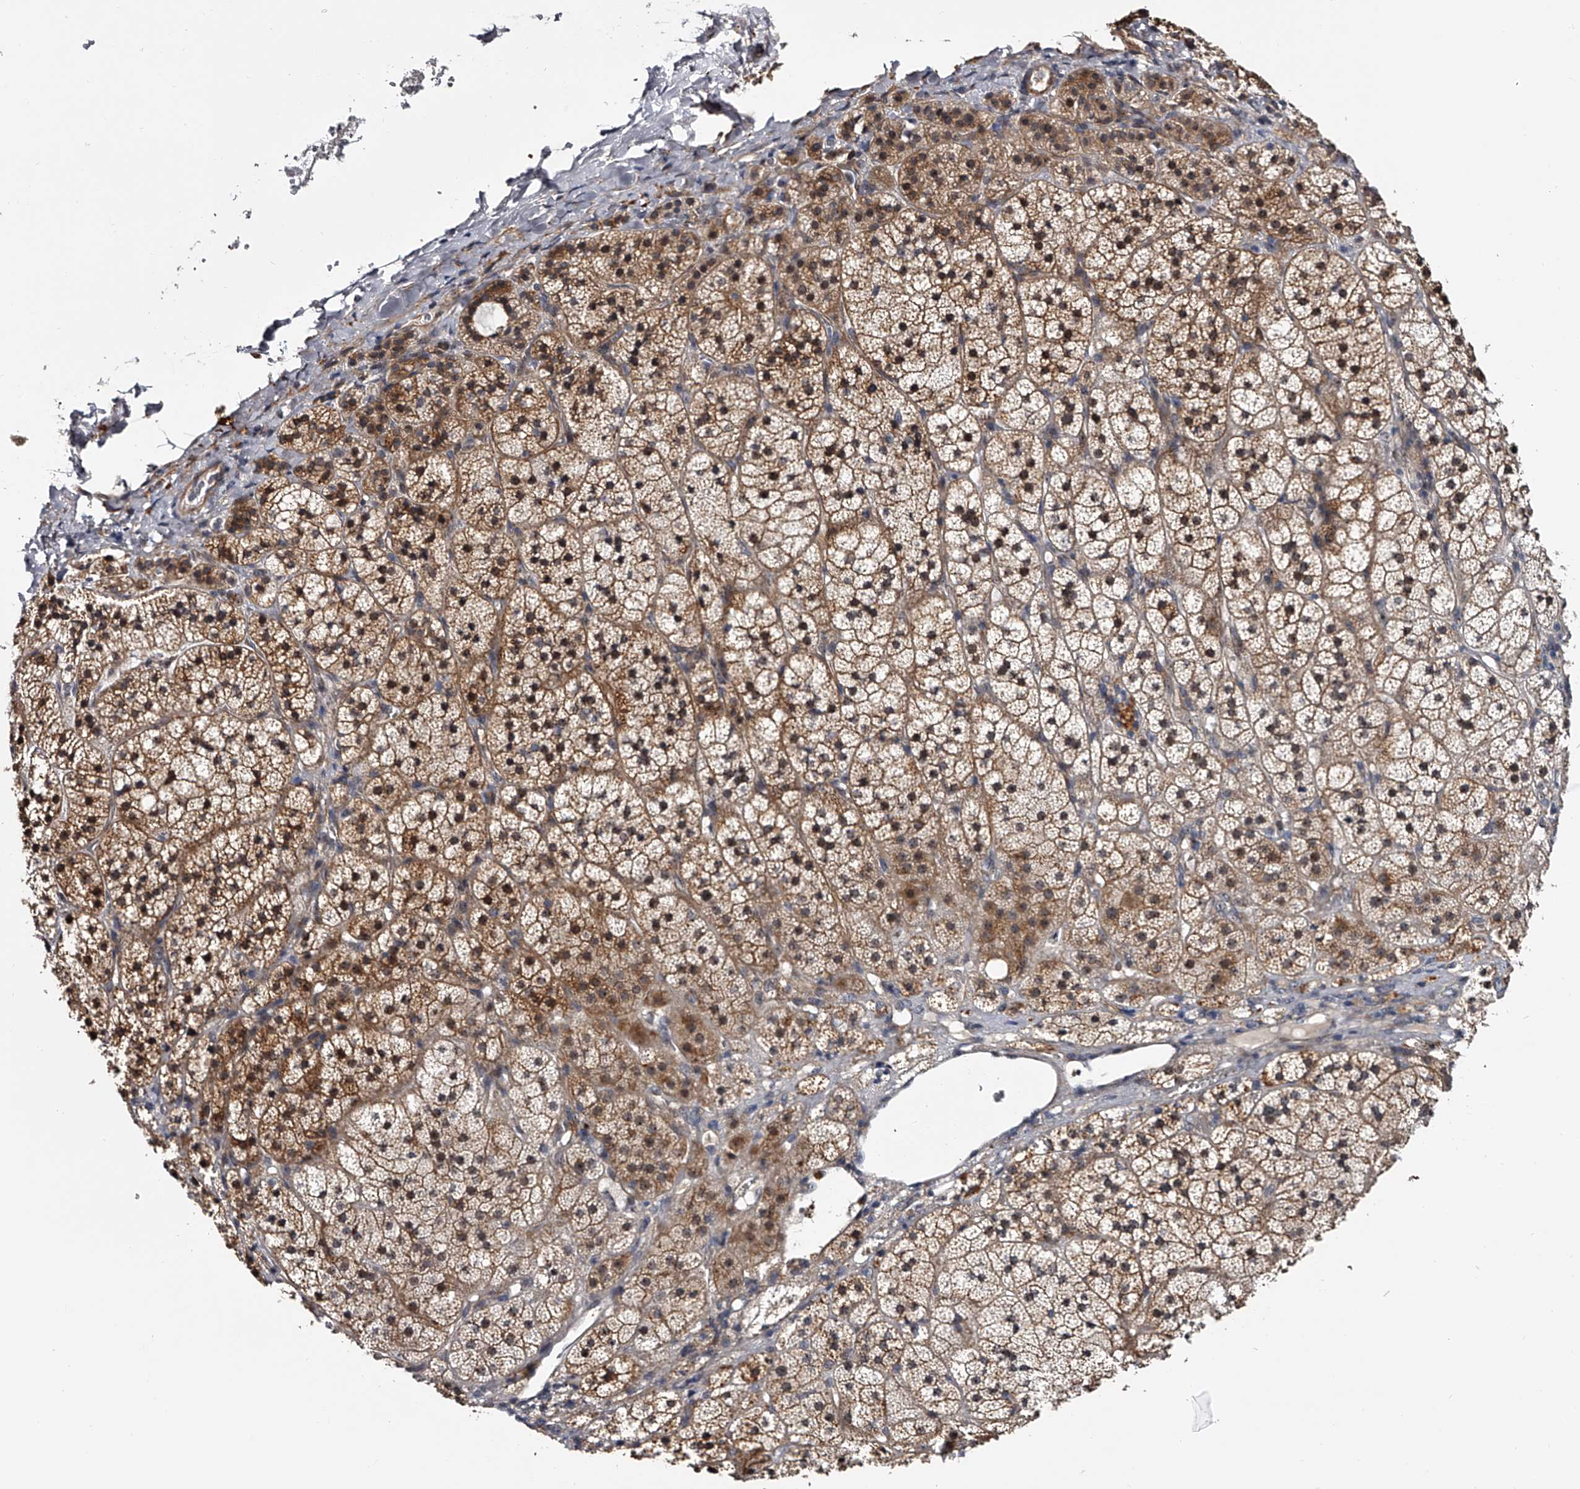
{"staining": {"intensity": "moderate", "quantity": "25%-75%", "location": "cytoplasmic/membranous,nuclear"}, "tissue": "adrenal gland", "cell_type": "Glandular cells", "image_type": "normal", "snomed": [{"axis": "morphology", "description": "Normal tissue, NOS"}, {"axis": "topography", "description": "Adrenal gland"}], "caption": "Adrenal gland stained with immunohistochemistry displays moderate cytoplasmic/membranous,nuclear staining in approximately 25%-75% of glandular cells. The staining was performed using DAB to visualize the protein expression in brown, while the nuclei were stained in blue with hematoxylin (Magnification: 20x).", "gene": "MDN1", "patient": {"sex": "female", "age": 44}}